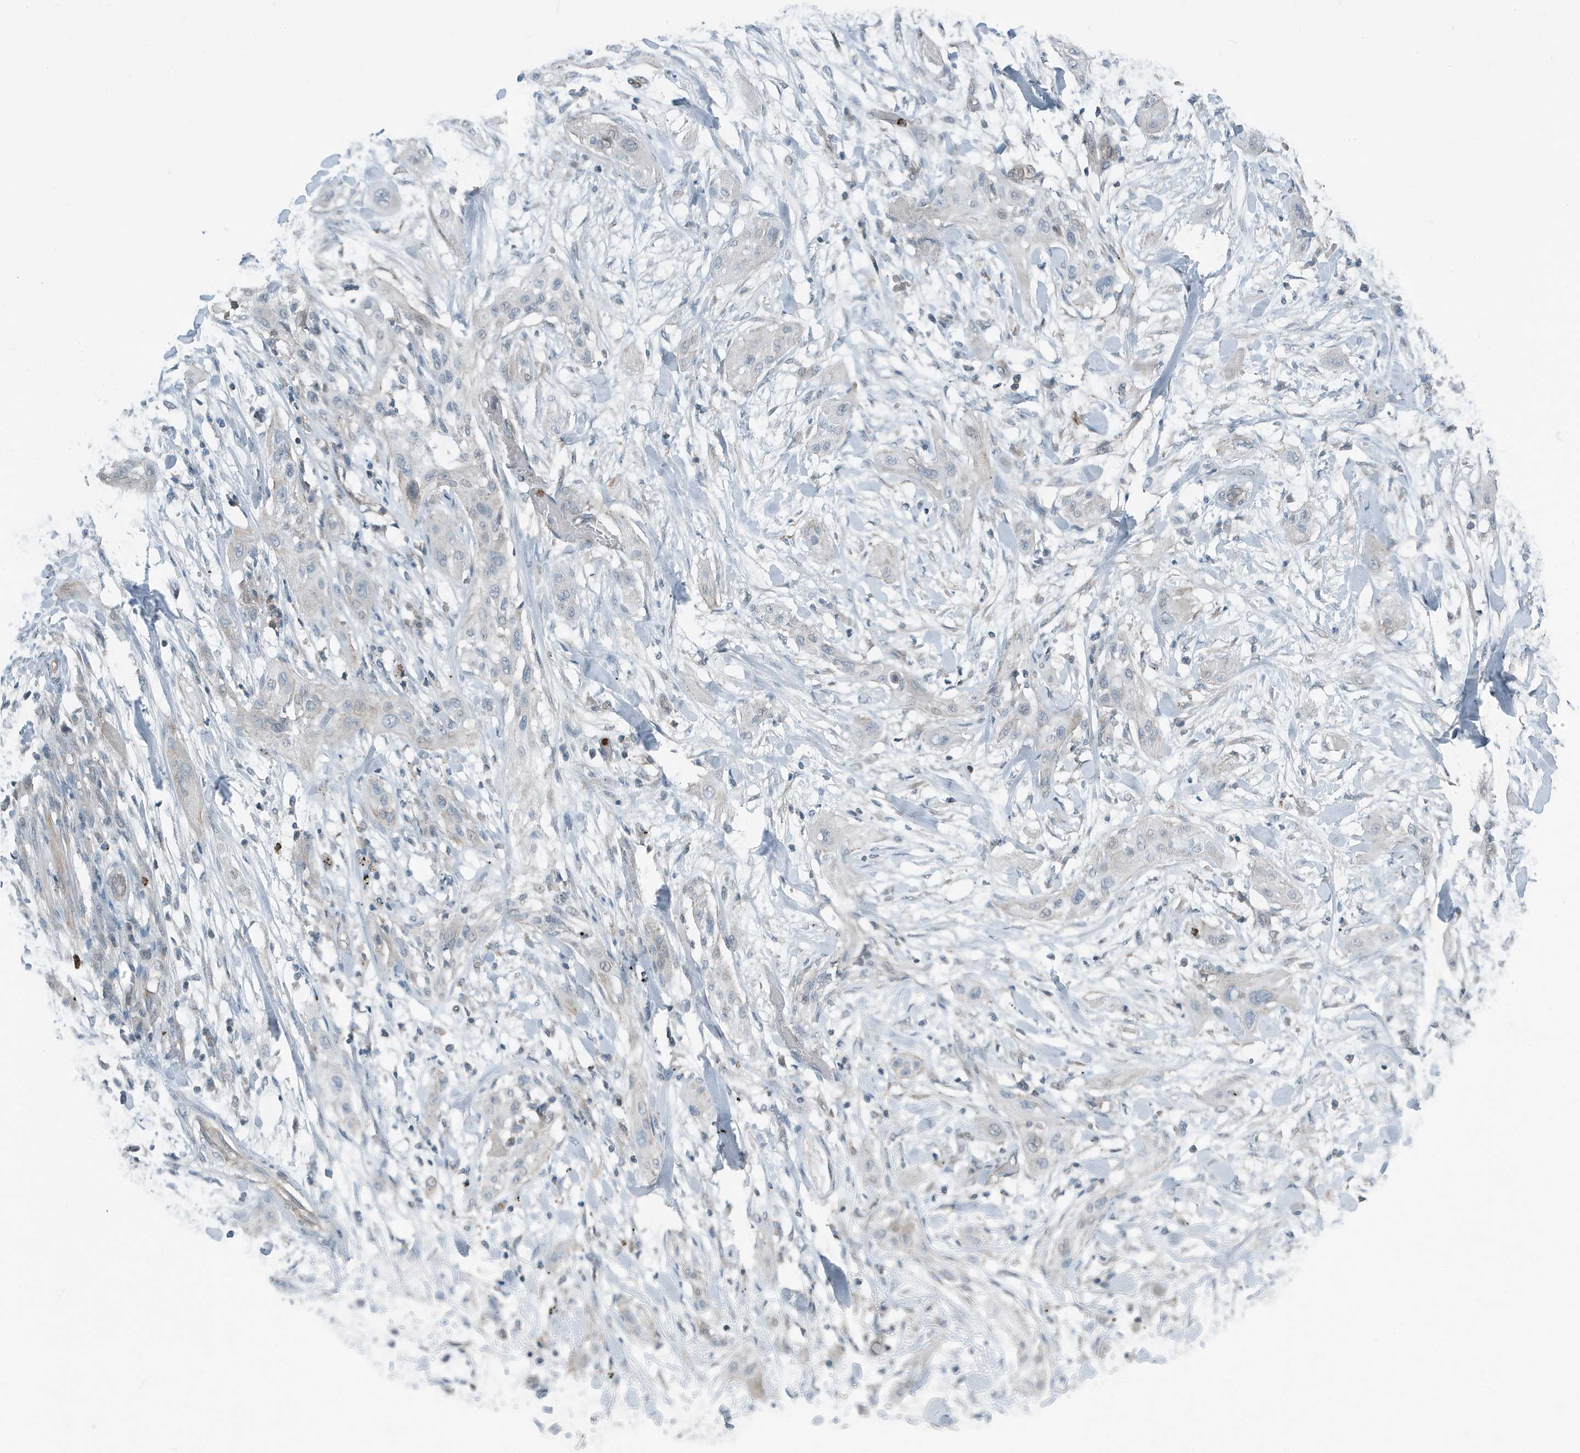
{"staining": {"intensity": "negative", "quantity": "none", "location": "none"}, "tissue": "lung cancer", "cell_type": "Tumor cells", "image_type": "cancer", "snomed": [{"axis": "morphology", "description": "Squamous cell carcinoma, NOS"}, {"axis": "topography", "description": "Lung"}], "caption": "The IHC micrograph has no significant positivity in tumor cells of lung cancer tissue. (DAB (3,3'-diaminobenzidine) immunohistochemistry (IHC) with hematoxylin counter stain).", "gene": "DAPP1", "patient": {"sex": "female", "age": 47}}